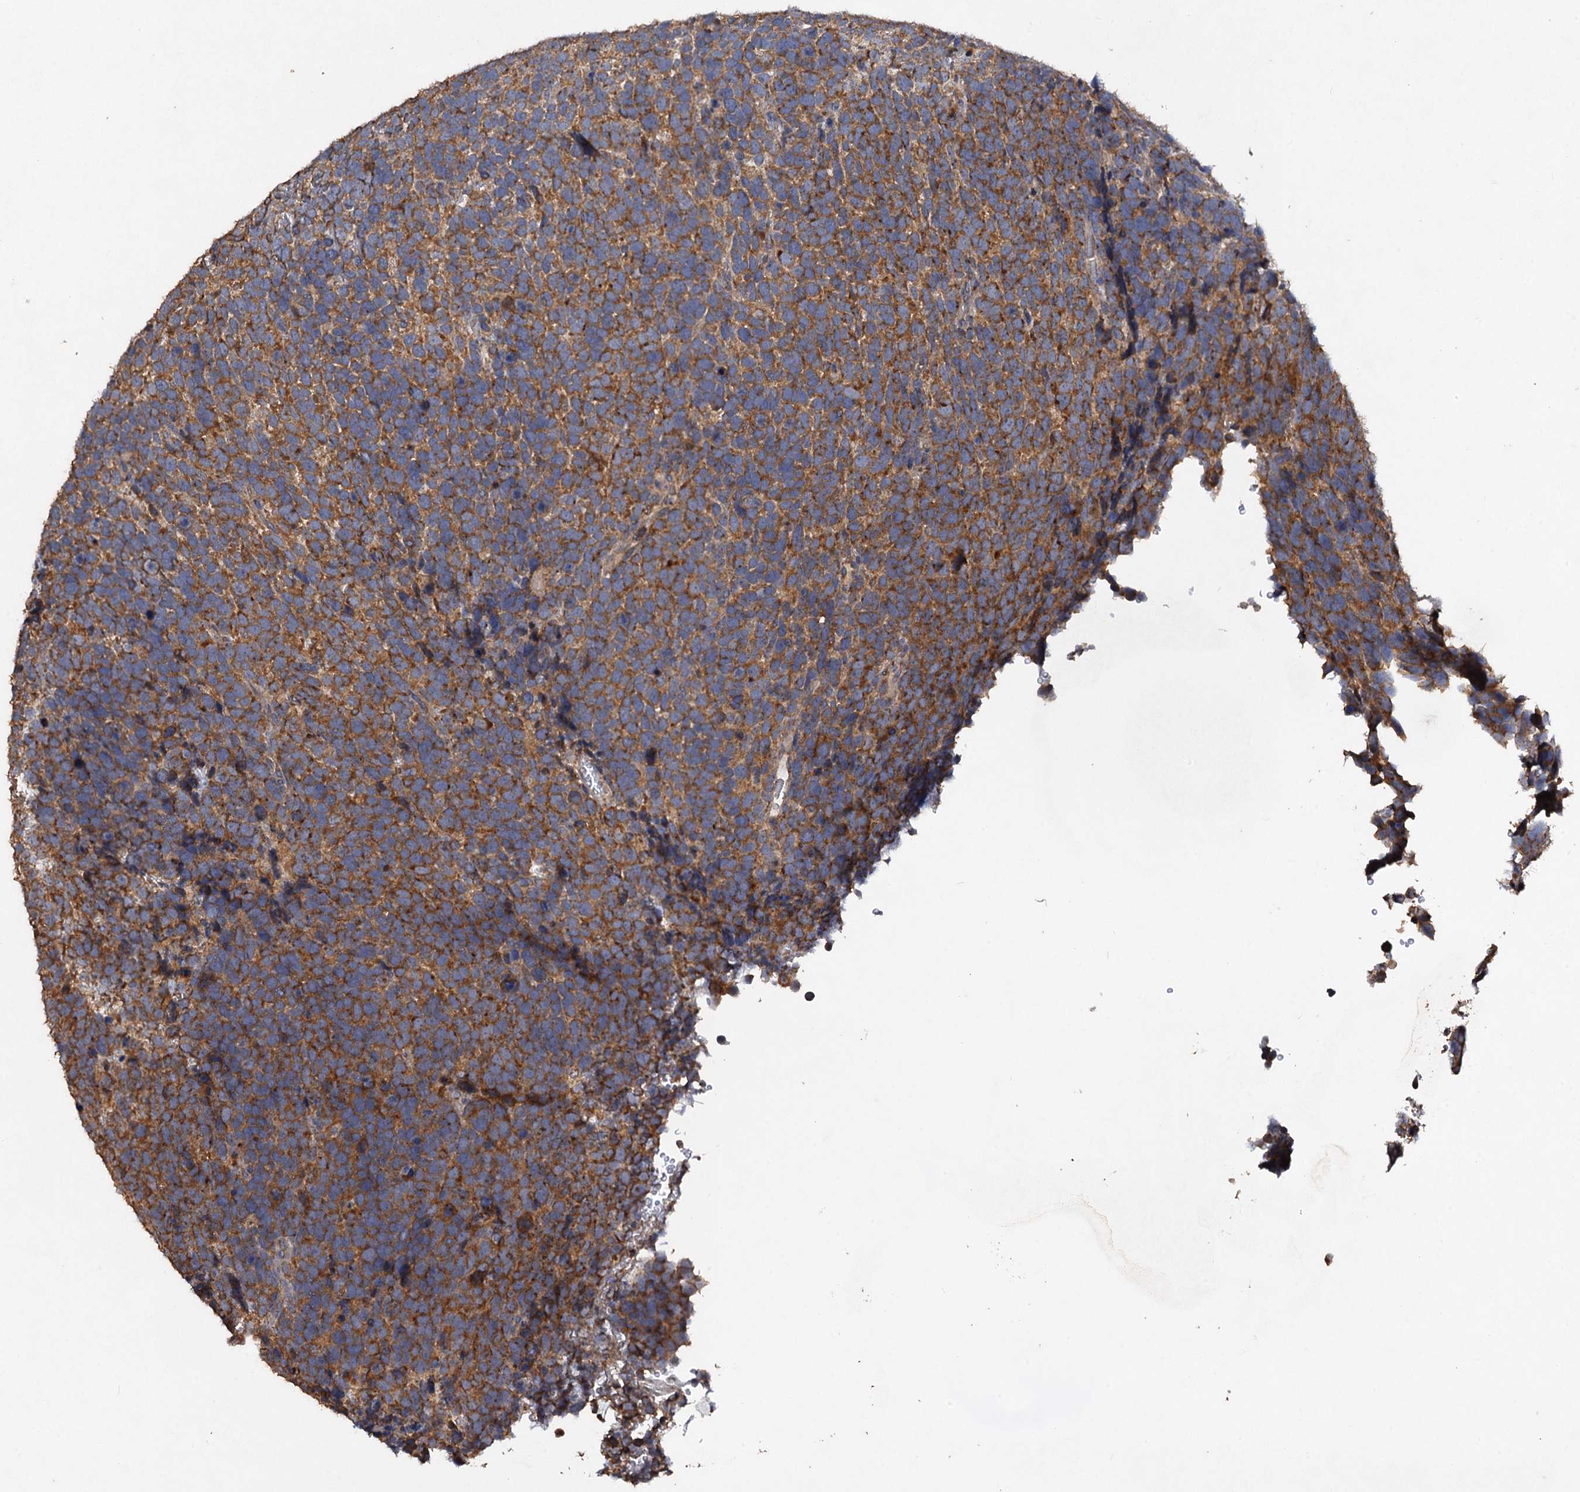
{"staining": {"intensity": "moderate", "quantity": ">75%", "location": "cytoplasmic/membranous"}, "tissue": "urothelial cancer", "cell_type": "Tumor cells", "image_type": "cancer", "snomed": [{"axis": "morphology", "description": "Urothelial carcinoma, High grade"}, {"axis": "topography", "description": "Urinary bladder"}], "caption": "Immunohistochemistry (IHC) (DAB) staining of urothelial cancer displays moderate cytoplasmic/membranous protein staining in approximately >75% of tumor cells. Using DAB (3,3'-diaminobenzidine) (brown) and hematoxylin (blue) stains, captured at high magnification using brightfield microscopy.", "gene": "SCUBE3", "patient": {"sex": "female", "age": 82}}